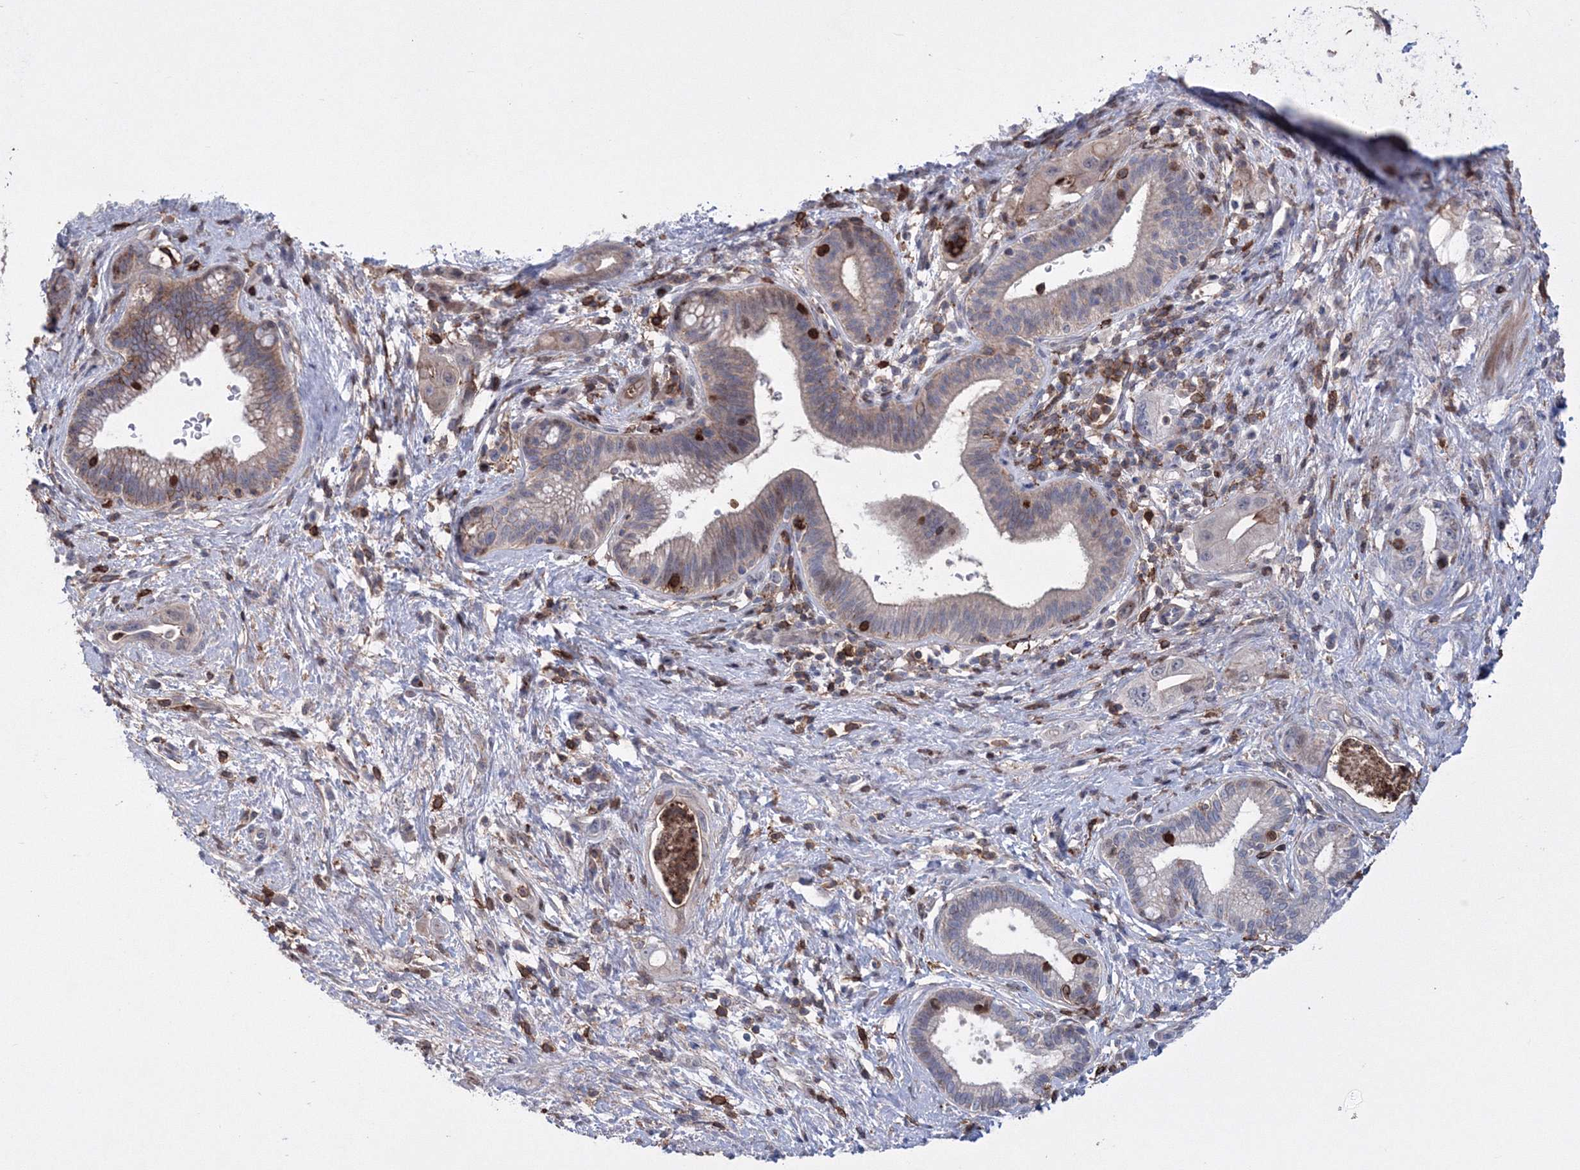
{"staining": {"intensity": "weak", "quantity": "25%-75%", "location": "cytoplasmic/membranous"}, "tissue": "pancreatic cancer", "cell_type": "Tumor cells", "image_type": "cancer", "snomed": [{"axis": "morphology", "description": "Adenocarcinoma, NOS"}, {"axis": "topography", "description": "Pancreas"}], "caption": "Protein expression analysis of pancreatic adenocarcinoma demonstrates weak cytoplasmic/membranous expression in about 25%-75% of tumor cells.", "gene": "RNPEPL1", "patient": {"sex": "female", "age": 73}}